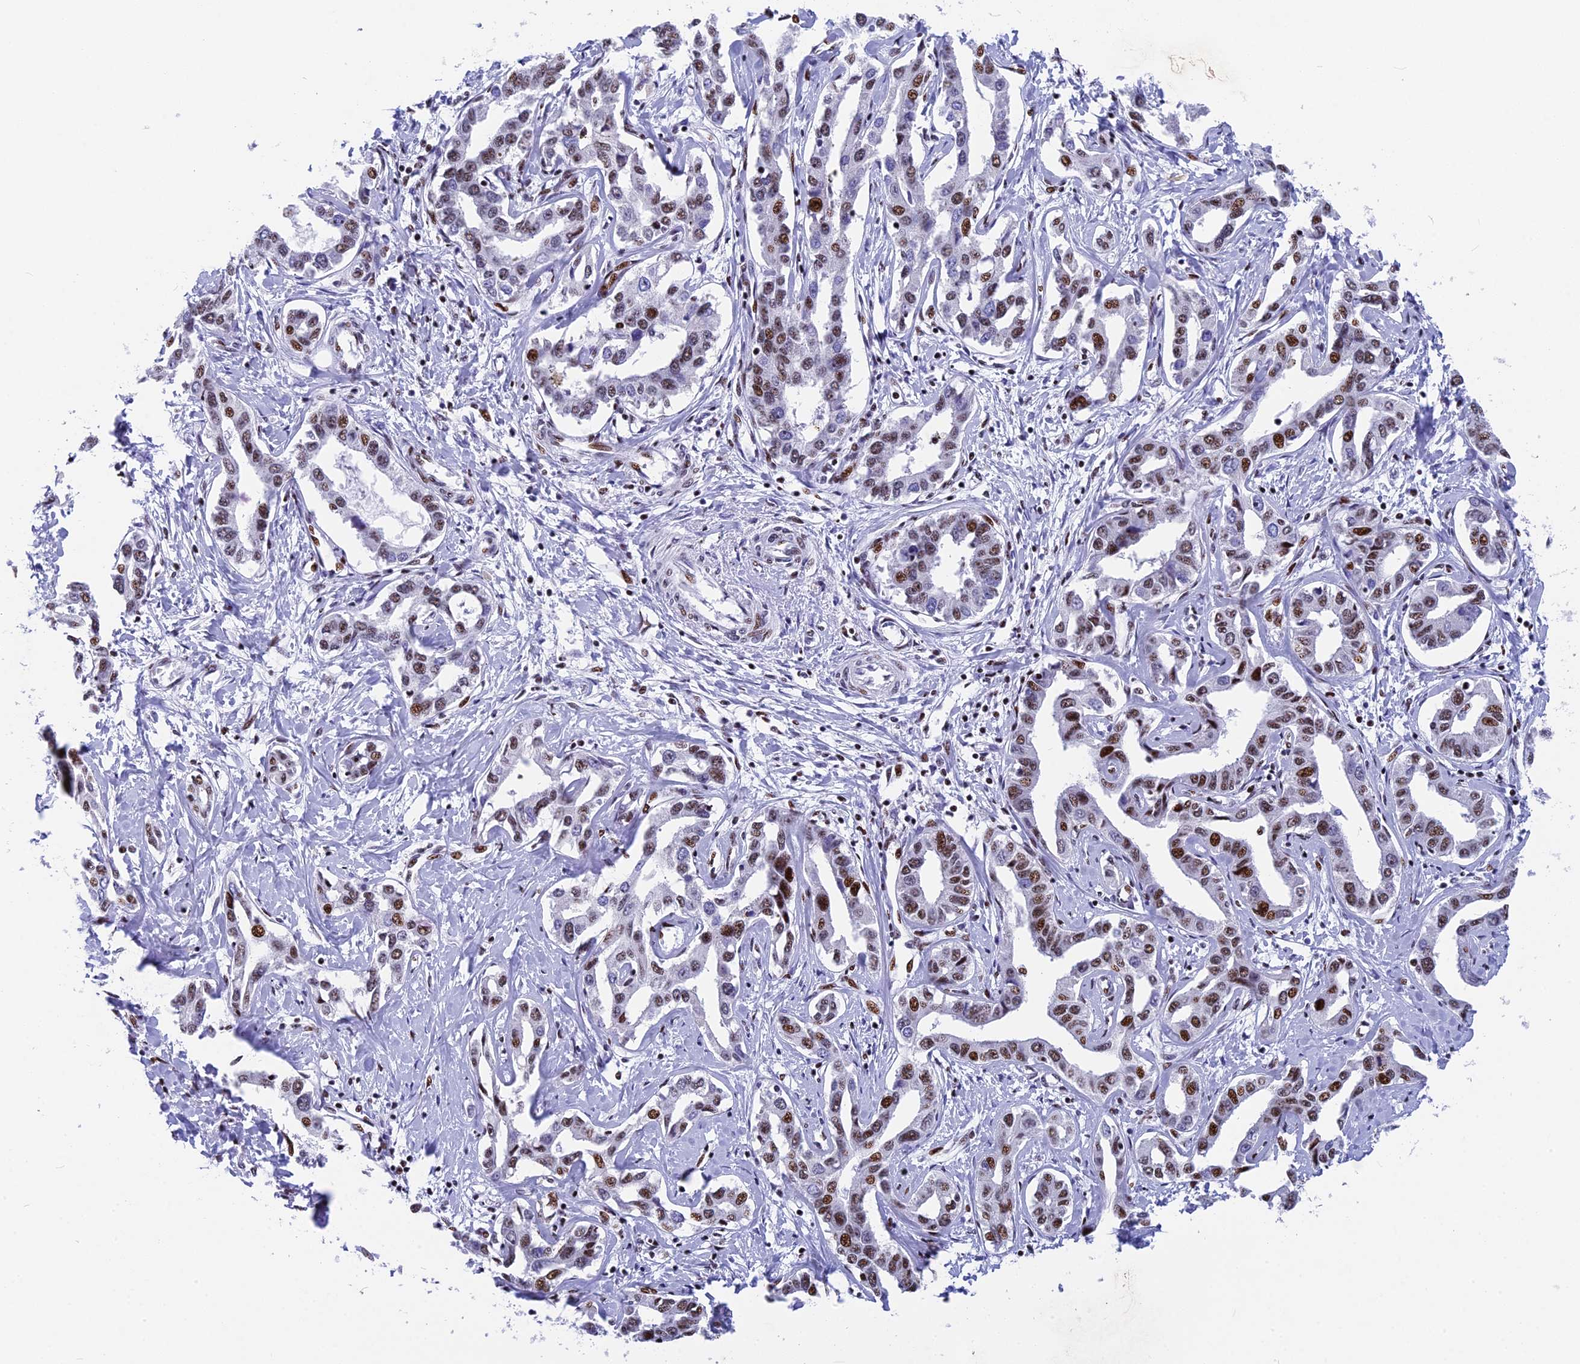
{"staining": {"intensity": "moderate", "quantity": ">75%", "location": "nuclear"}, "tissue": "liver cancer", "cell_type": "Tumor cells", "image_type": "cancer", "snomed": [{"axis": "morphology", "description": "Cholangiocarcinoma"}, {"axis": "topography", "description": "Liver"}], "caption": "The image displays a brown stain indicating the presence of a protein in the nuclear of tumor cells in cholangiocarcinoma (liver).", "gene": "NSA2", "patient": {"sex": "male", "age": 59}}